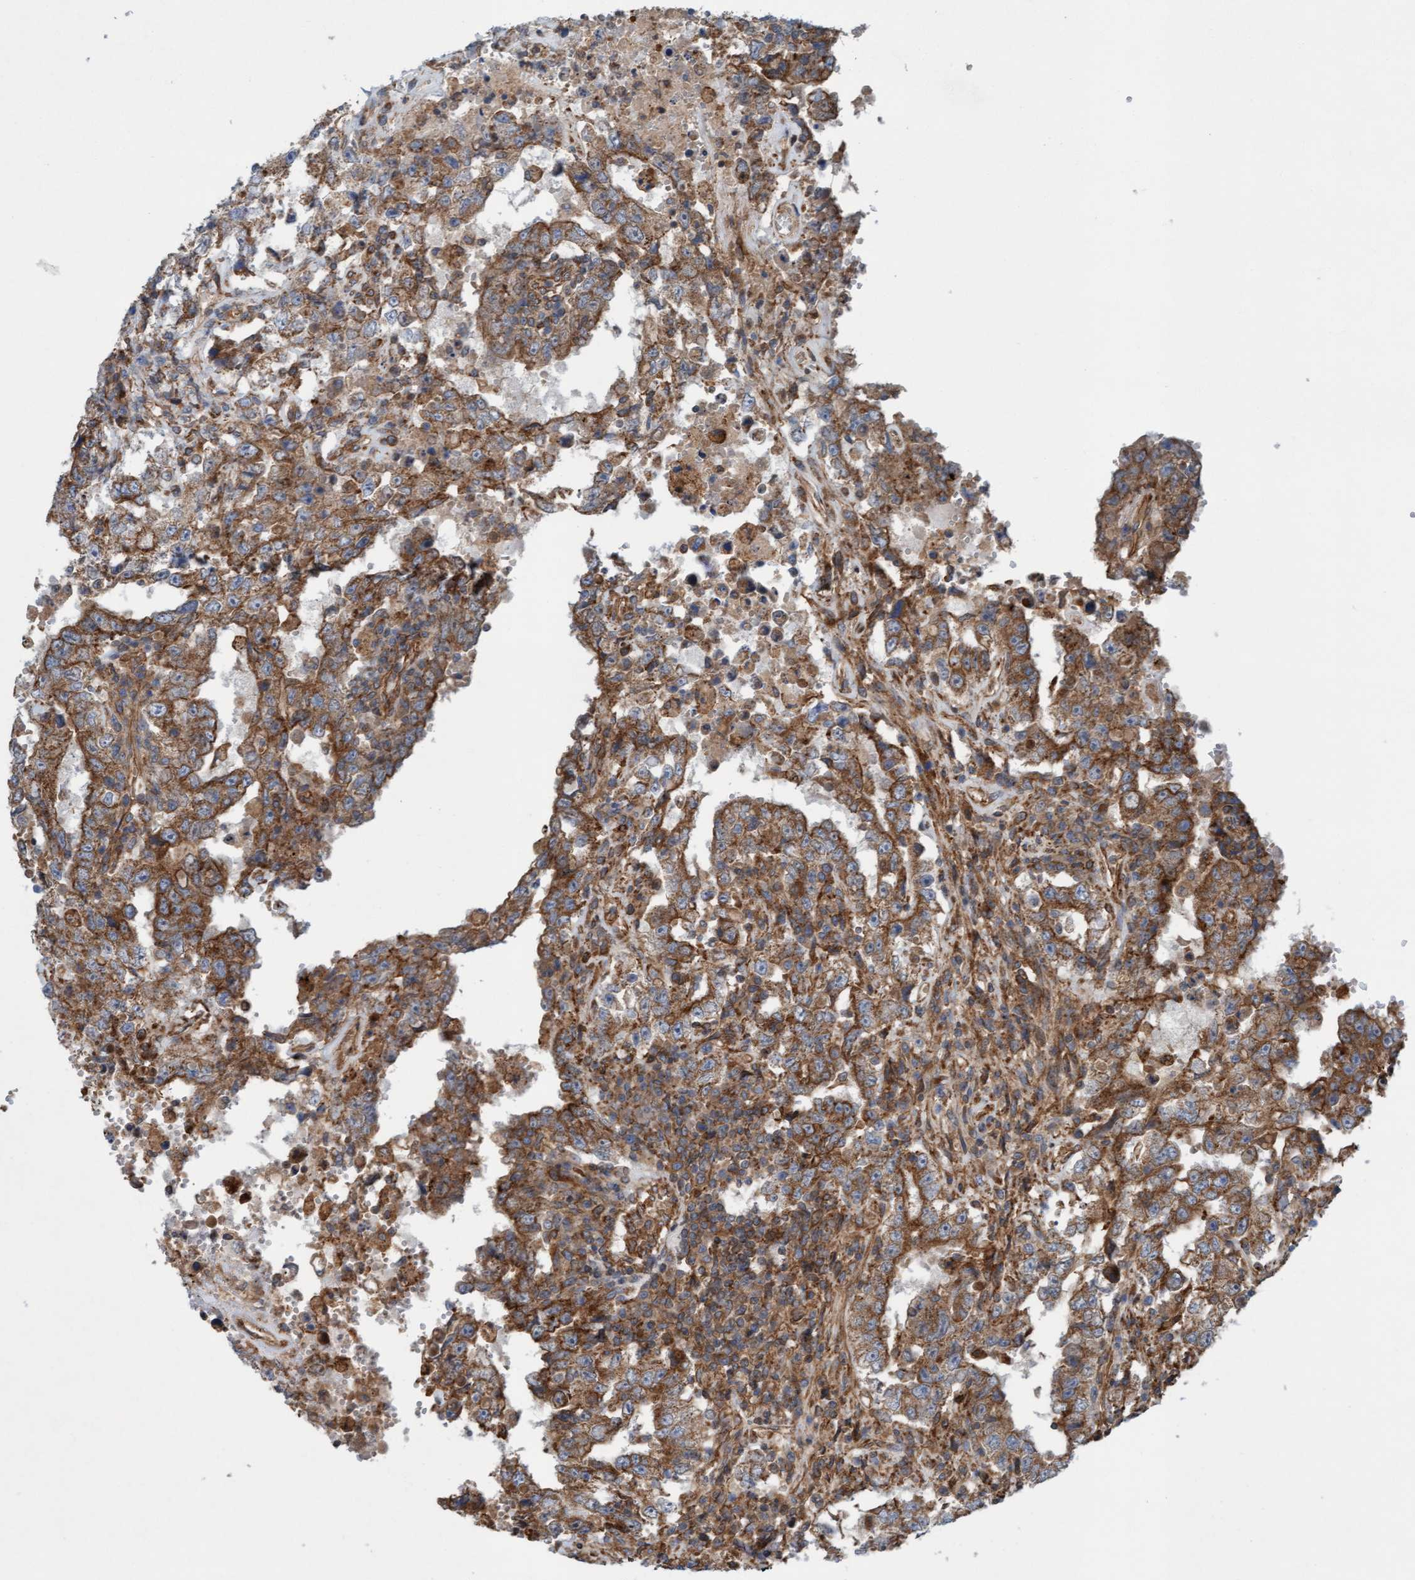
{"staining": {"intensity": "moderate", "quantity": ">75%", "location": "cytoplasmic/membranous"}, "tissue": "testis cancer", "cell_type": "Tumor cells", "image_type": "cancer", "snomed": [{"axis": "morphology", "description": "Carcinoma, Embryonal, NOS"}, {"axis": "topography", "description": "Testis"}], "caption": "IHC photomicrograph of testis cancer (embryonal carcinoma) stained for a protein (brown), which reveals medium levels of moderate cytoplasmic/membranous positivity in about >75% of tumor cells.", "gene": "ERAL1", "patient": {"sex": "male", "age": 26}}